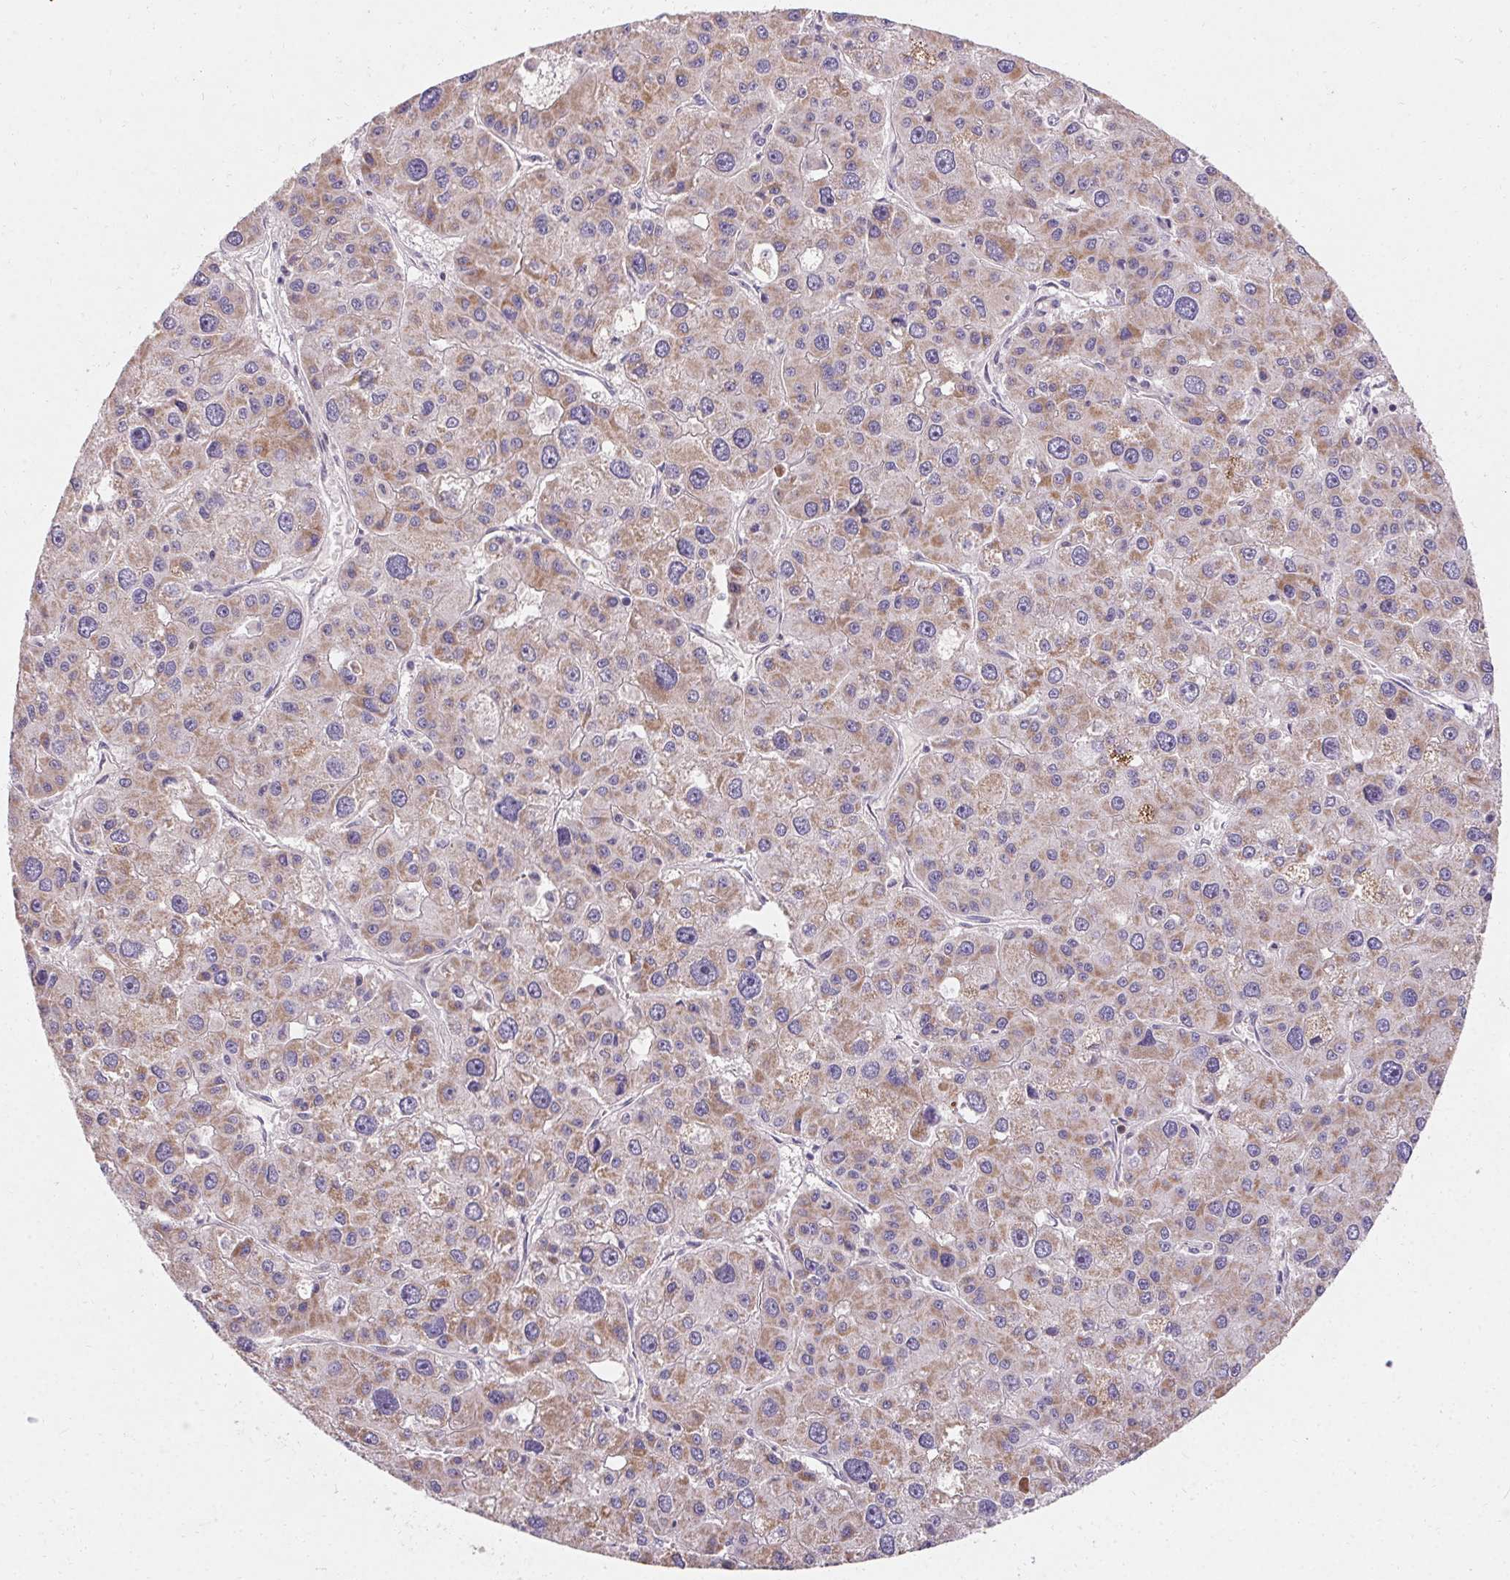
{"staining": {"intensity": "moderate", "quantity": ">75%", "location": "cytoplasmic/membranous"}, "tissue": "liver cancer", "cell_type": "Tumor cells", "image_type": "cancer", "snomed": [{"axis": "morphology", "description": "Carcinoma, Hepatocellular, NOS"}, {"axis": "topography", "description": "Liver"}], "caption": "This histopathology image displays immunohistochemistry staining of human liver hepatocellular carcinoma, with medium moderate cytoplasmic/membranous expression in approximately >75% of tumor cells.", "gene": "TRIP13", "patient": {"sex": "male", "age": 73}}